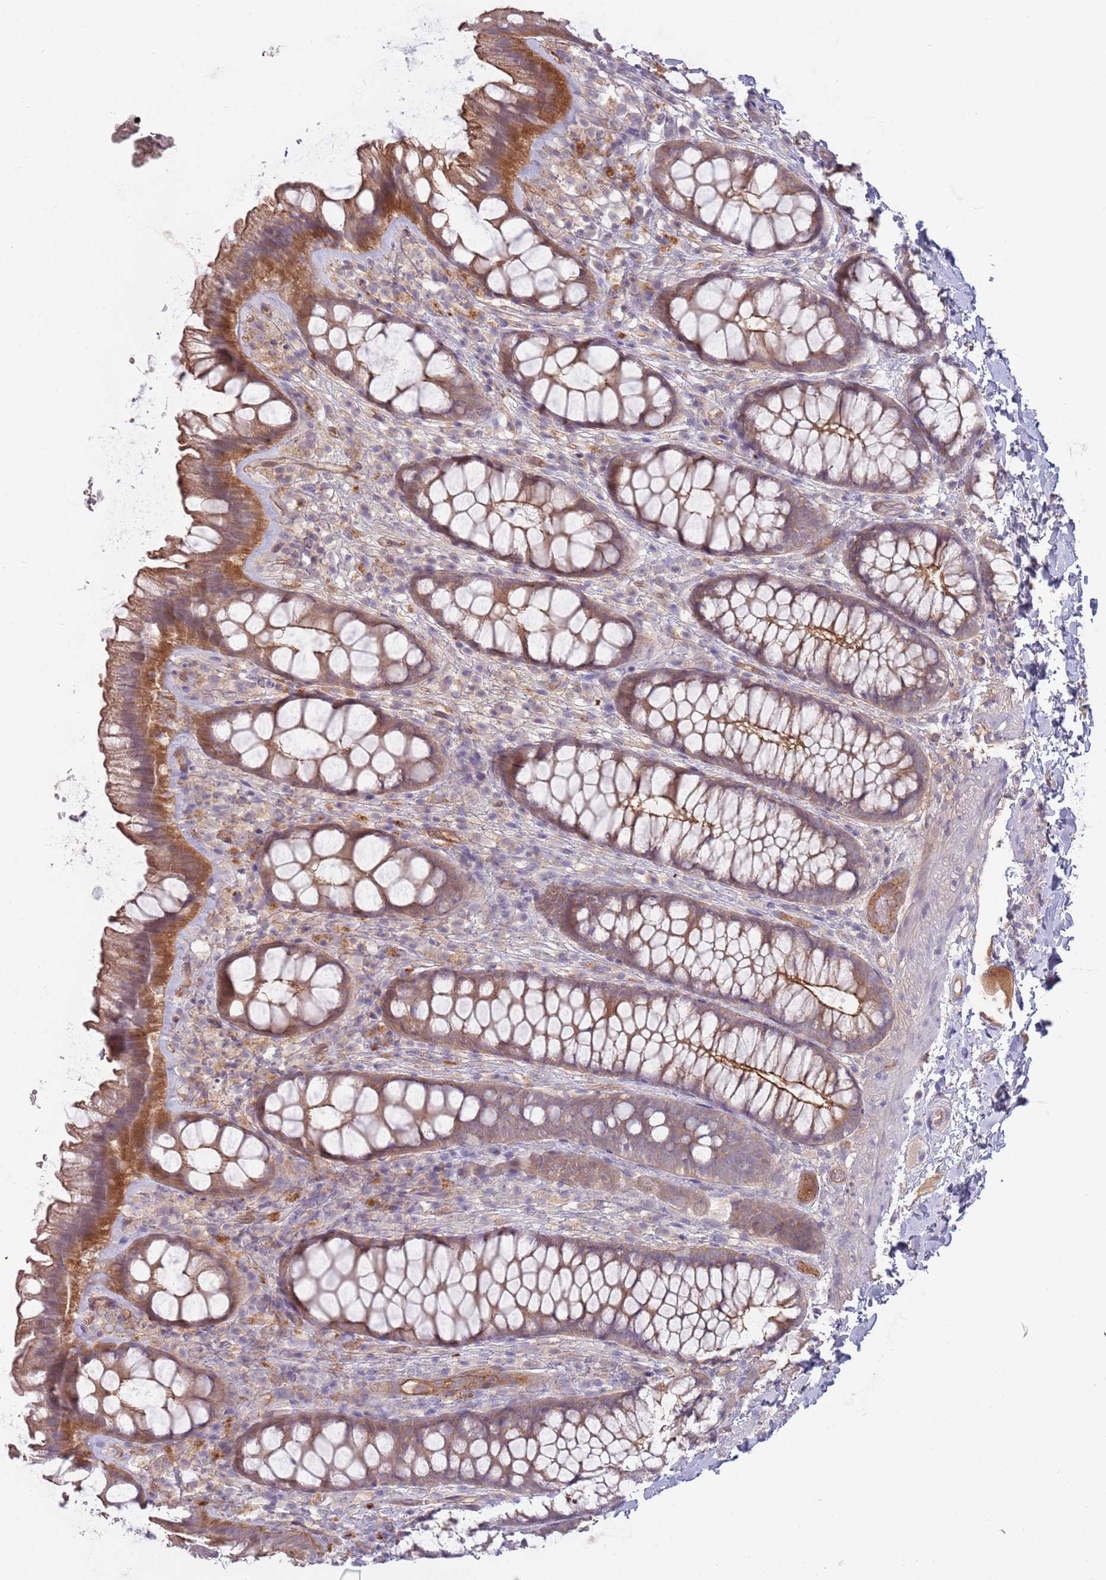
{"staining": {"intensity": "weak", "quantity": ">75%", "location": "cytoplasmic/membranous"}, "tissue": "colon", "cell_type": "Endothelial cells", "image_type": "normal", "snomed": [{"axis": "morphology", "description": "Normal tissue, NOS"}, {"axis": "topography", "description": "Colon"}], "caption": "Protein expression analysis of unremarkable human colon reveals weak cytoplasmic/membranous positivity in approximately >75% of endothelial cells. (DAB (3,3'-diaminobenzidine) = brown stain, brightfield microscopy at high magnification).", "gene": "SAV1", "patient": {"sex": "male", "age": 46}}